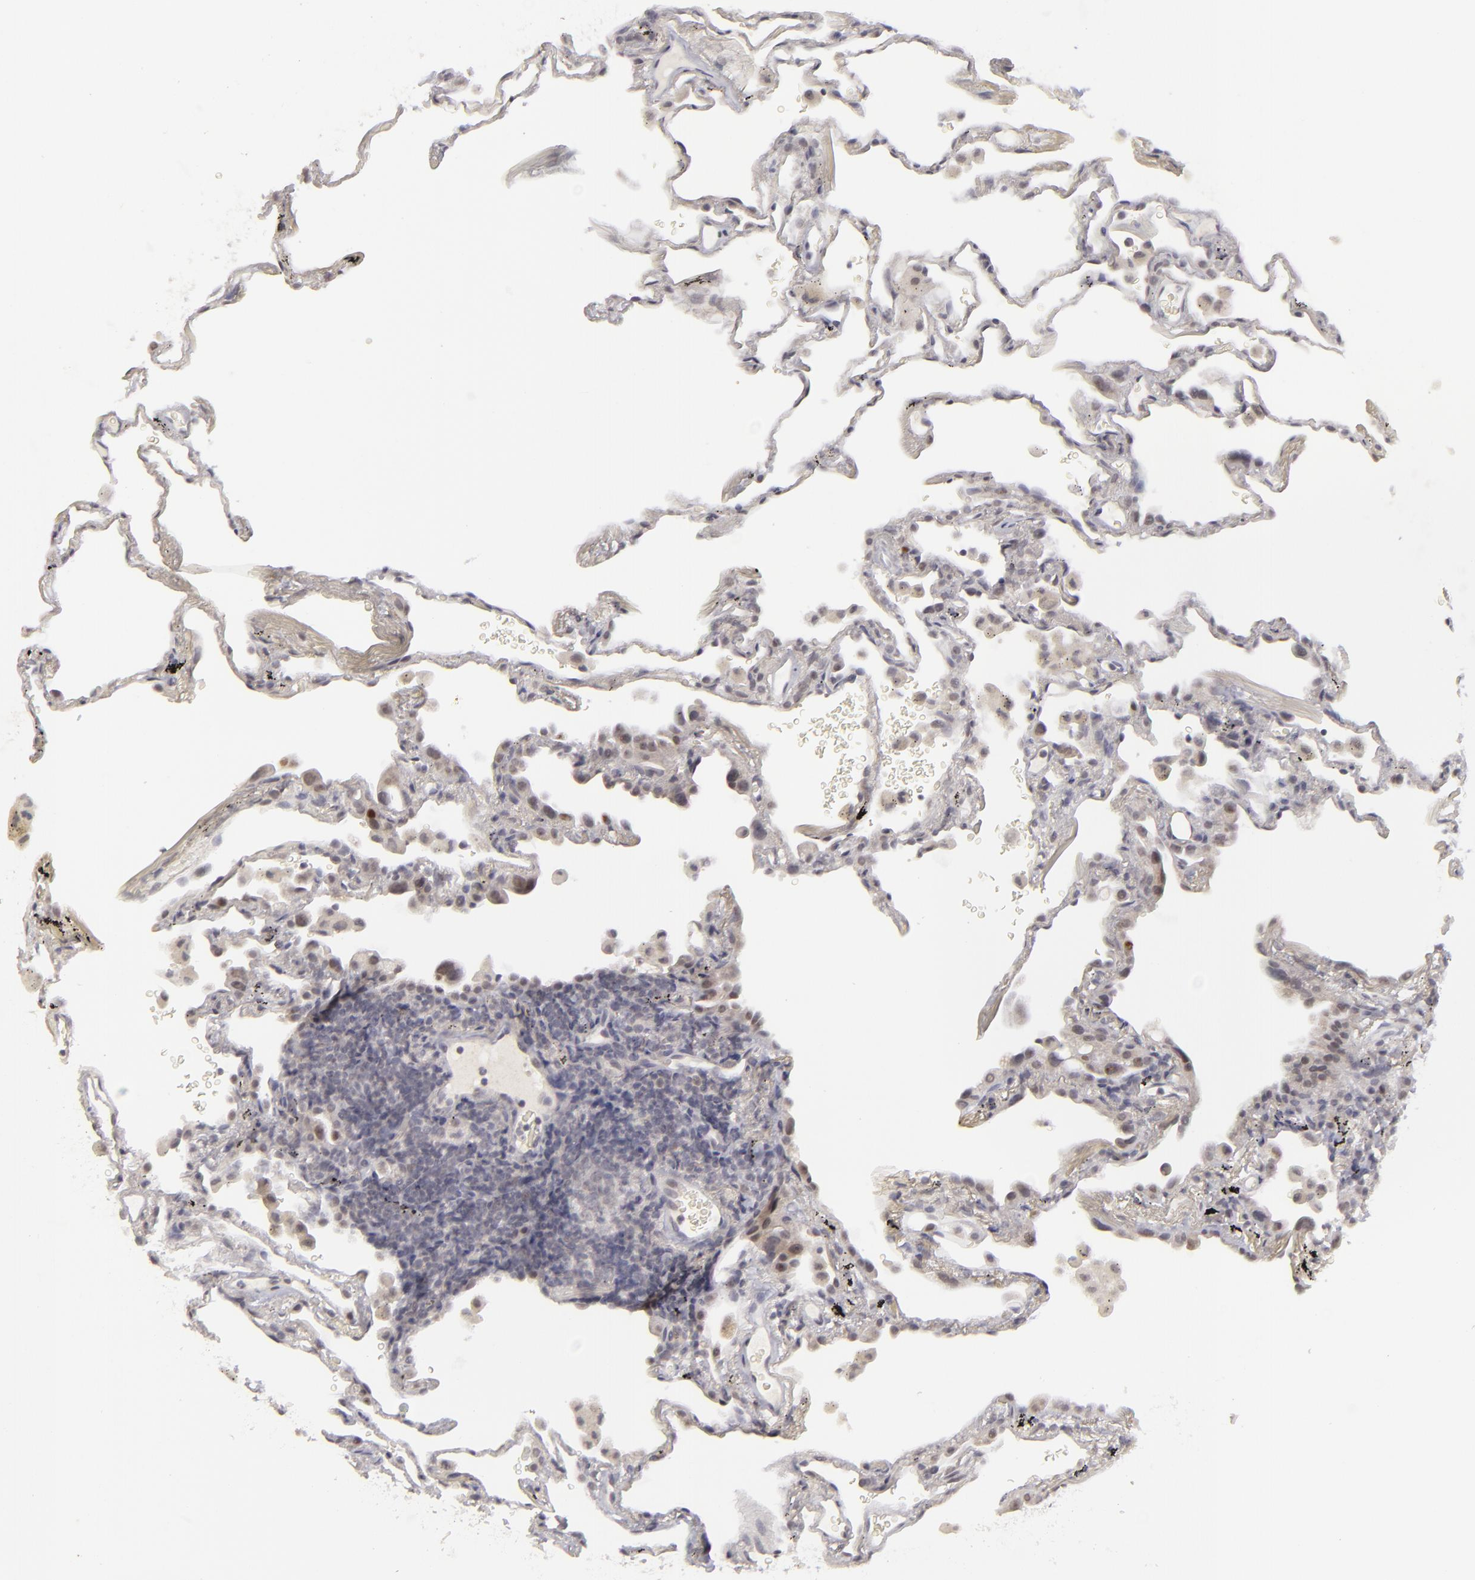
{"staining": {"intensity": "negative", "quantity": "none", "location": "none"}, "tissue": "lung", "cell_type": "Alveolar cells", "image_type": "normal", "snomed": [{"axis": "morphology", "description": "Normal tissue, NOS"}, {"axis": "morphology", "description": "Inflammation, NOS"}, {"axis": "topography", "description": "Lung"}], "caption": "IHC of normal human lung demonstrates no expression in alveolar cells. Brightfield microscopy of IHC stained with DAB (3,3'-diaminobenzidine) (brown) and hematoxylin (blue), captured at high magnification.", "gene": "DLG3", "patient": {"sex": "male", "age": 69}}